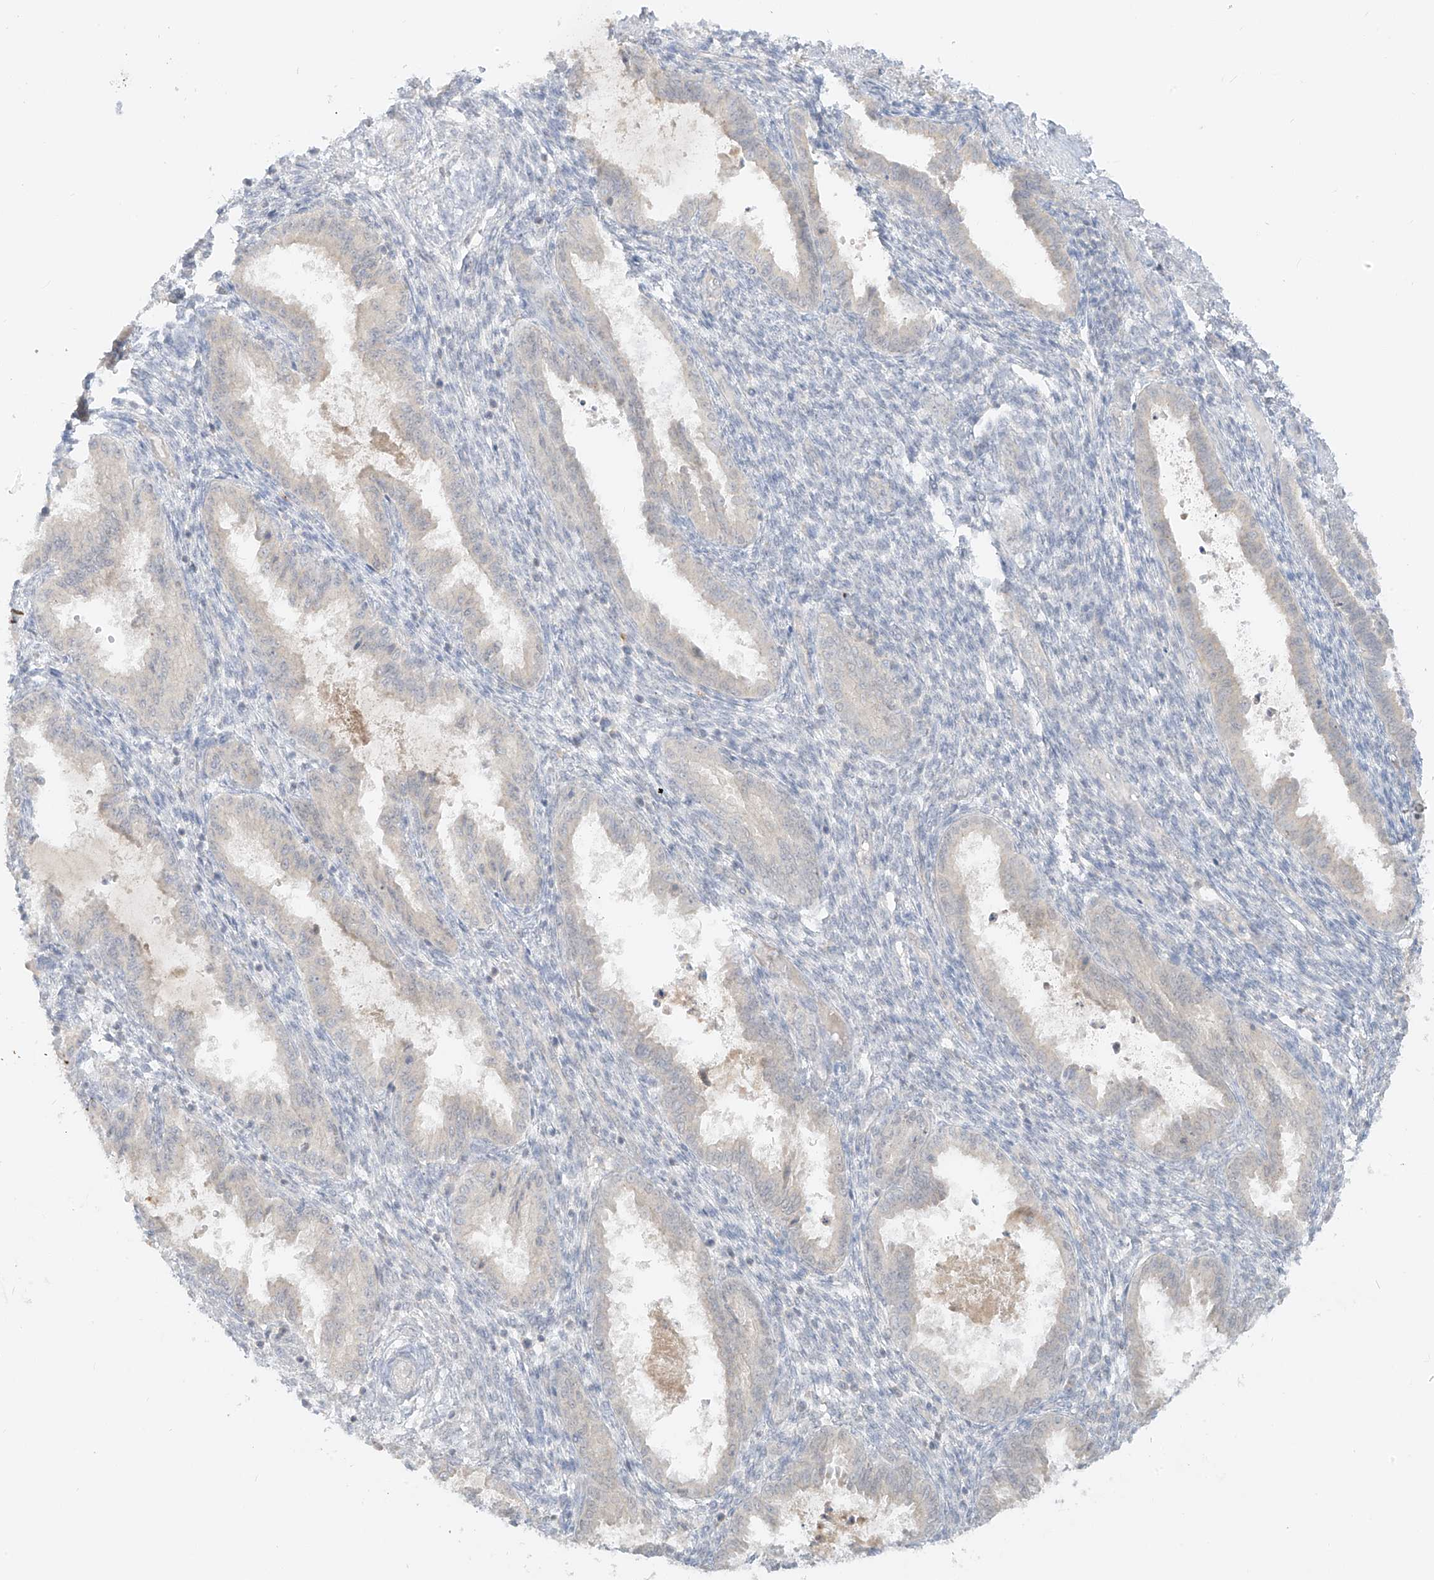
{"staining": {"intensity": "negative", "quantity": "none", "location": "none"}, "tissue": "endometrium", "cell_type": "Cells in endometrial stroma", "image_type": "normal", "snomed": [{"axis": "morphology", "description": "Normal tissue, NOS"}, {"axis": "topography", "description": "Endometrium"}], "caption": "Immunohistochemistry (IHC) of benign human endometrium demonstrates no expression in cells in endometrial stroma.", "gene": "LIPT1", "patient": {"sex": "female", "age": 33}}